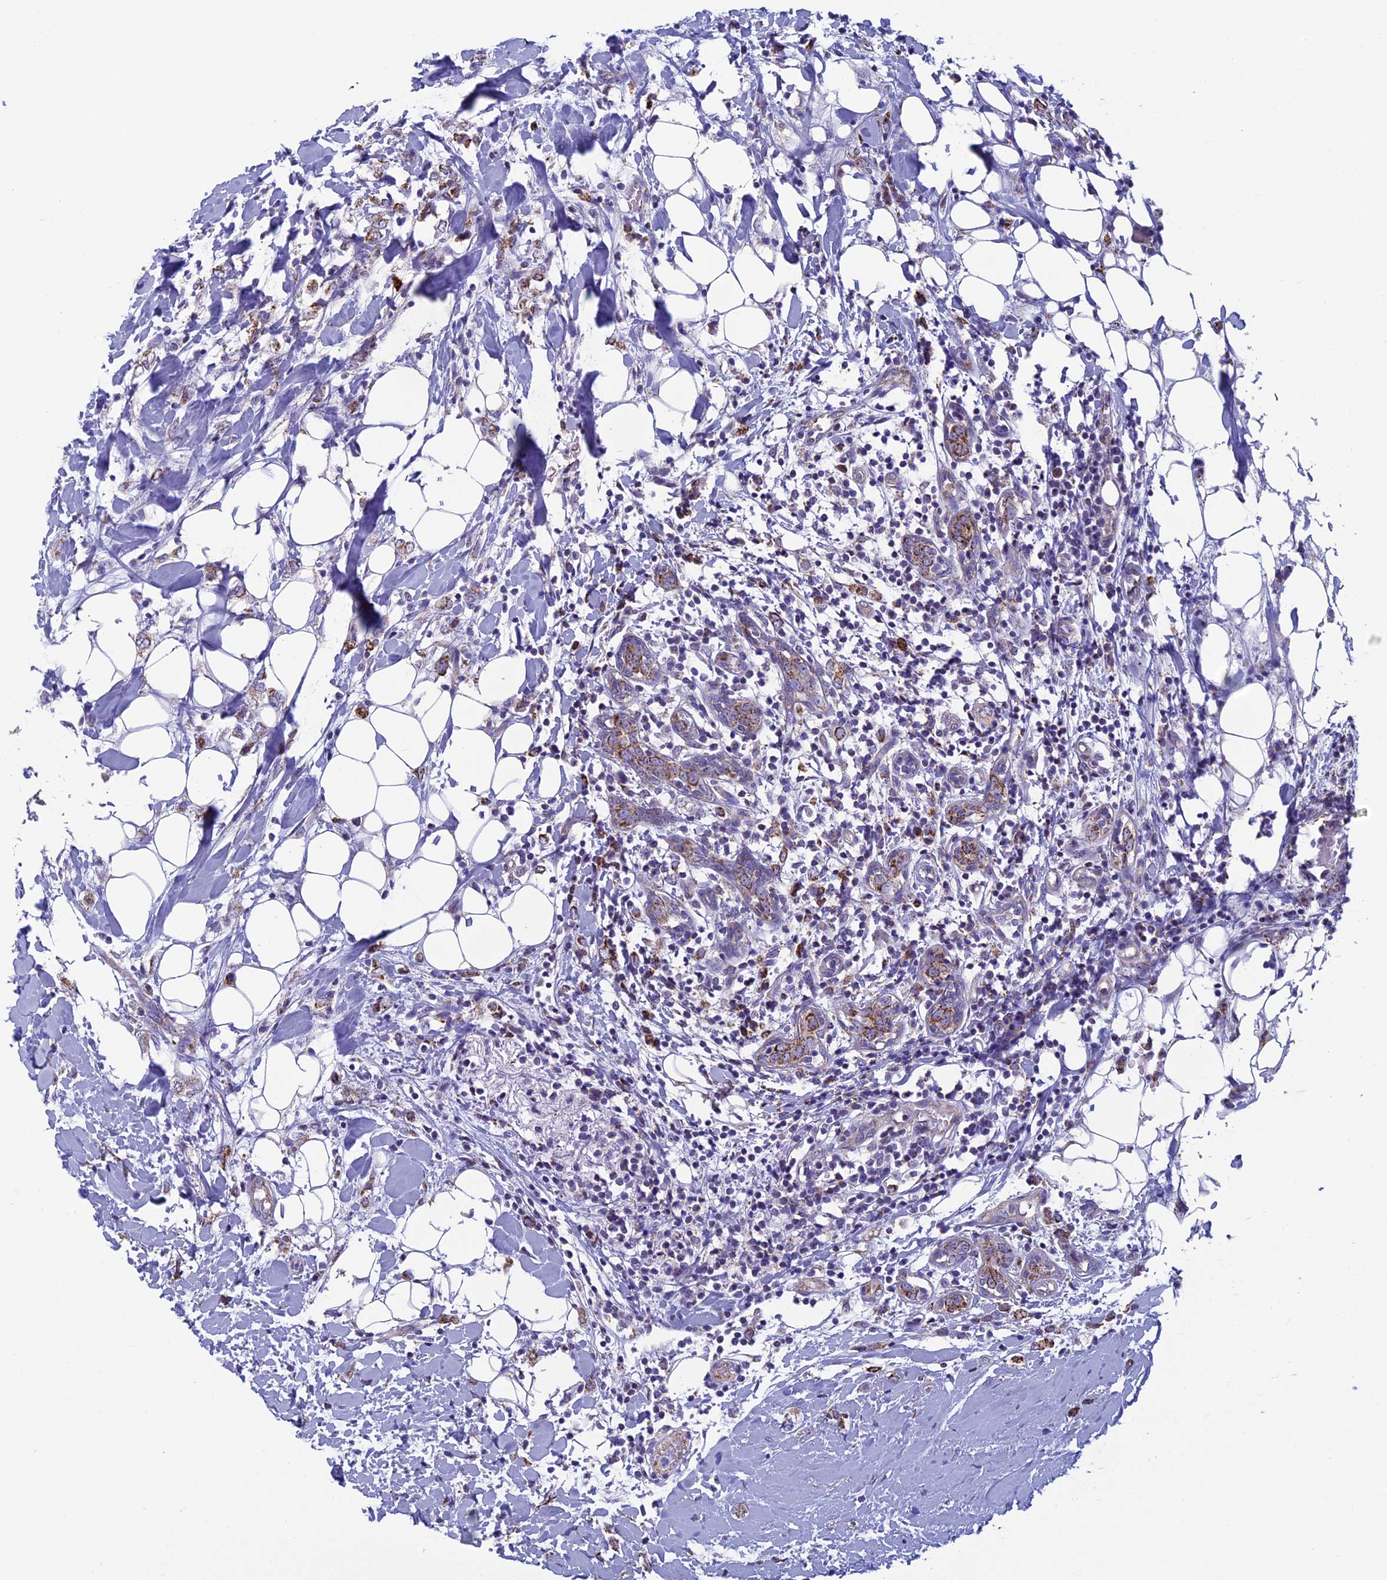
{"staining": {"intensity": "moderate", "quantity": "25%-75%", "location": "cytoplasmic/membranous"}, "tissue": "breast cancer", "cell_type": "Tumor cells", "image_type": "cancer", "snomed": [{"axis": "morphology", "description": "Normal tissue, NOS"}, {"axis": "morphology", "description": "Lobular carcinoma"}, {"axis": "topography", "description": "Breast"}], "caption": "Breast lobular carcinoma stained for a protein (brown) reveals moderate cytoplasmic/membranous positive positivity in approximately 25%-75% of tumor cells.", "gene": "MFSD12", "patient": {"sex": "female", "age": 47}}